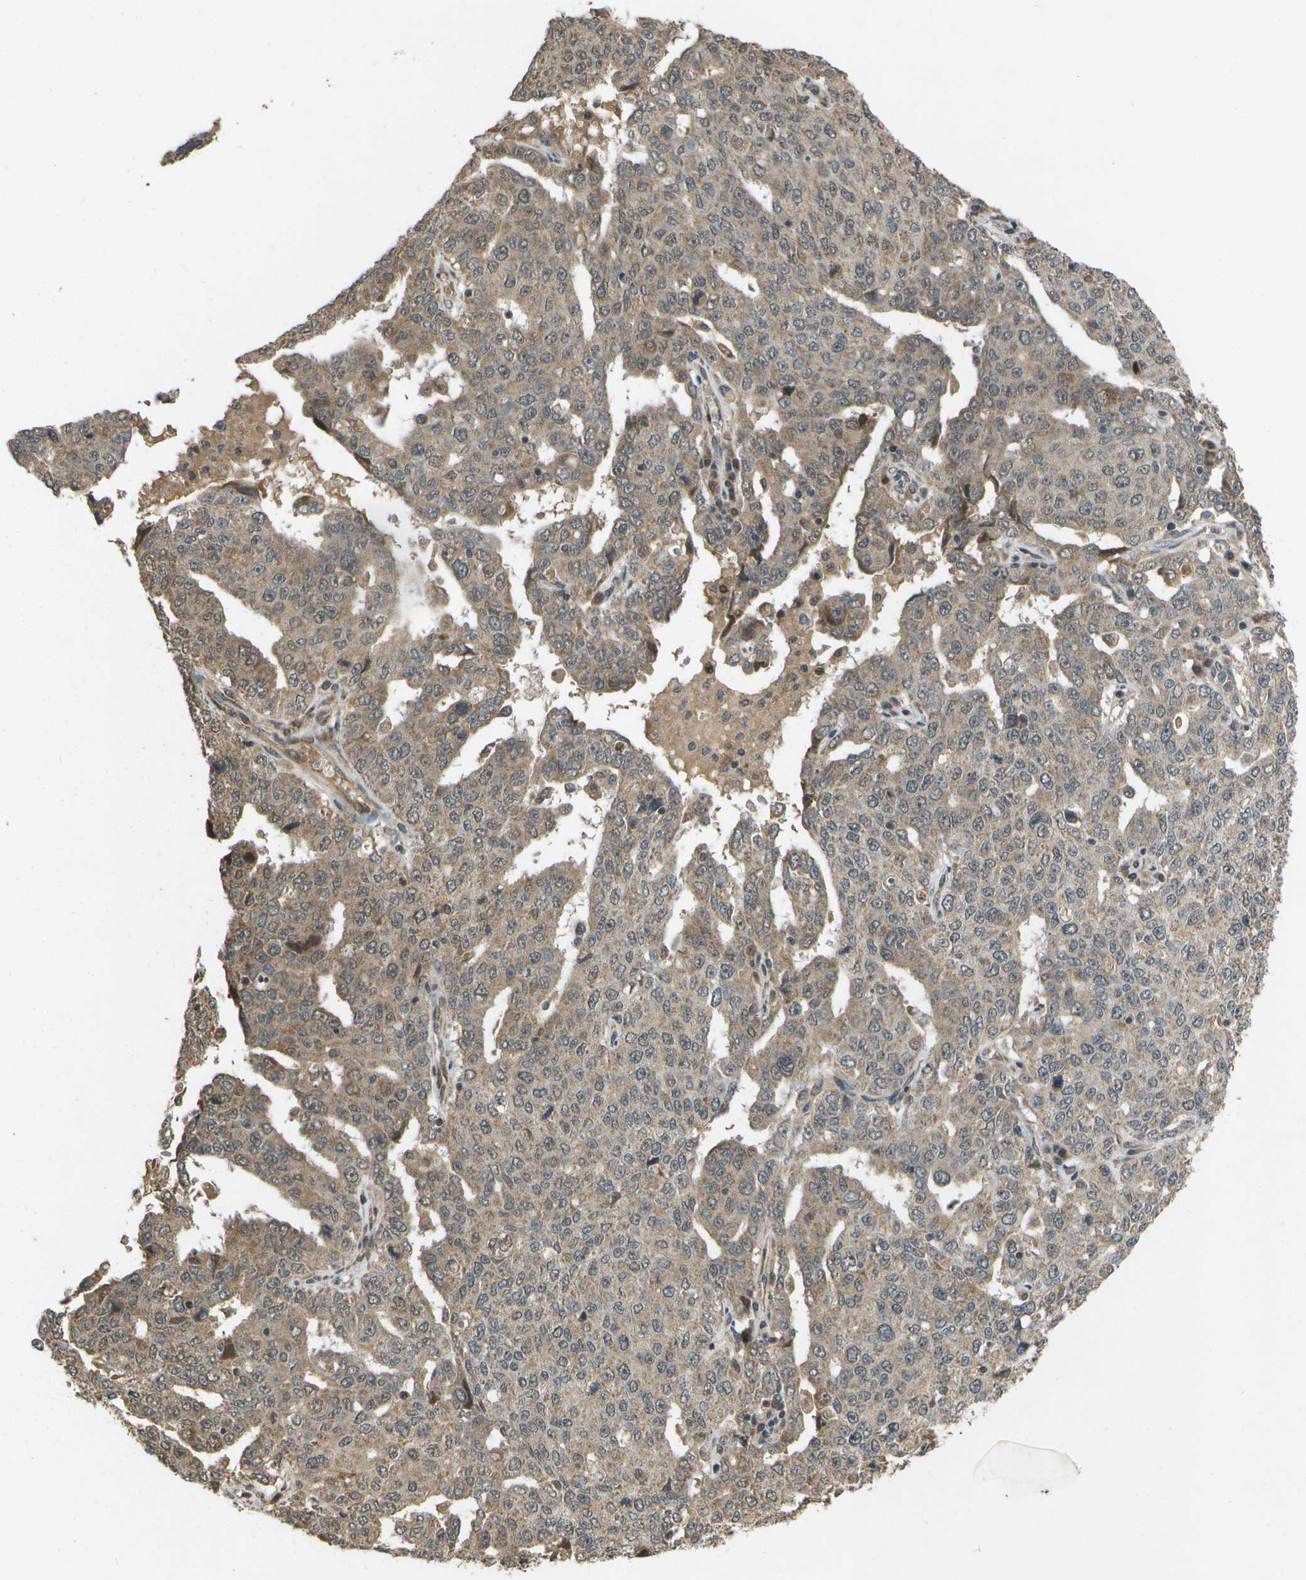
{"staining": {"intensity": "weak", "quantity": ">75%", "location": "cytoplasmic/membranous"}, "tissue": "ovarian cancer", "cell_type": "Tumor cells", "image_type": "cancer", "snomed": [{"axis": "morphology", "description": "Carcinoma, endometroid"}, {"axis": "topography", "description": "Ovary"}], "caption": "Immunohistochemical staining of human endometroid carcinoma (ovarian) exhibits weak cytoplasmic/membranous protein expression in about >75% of tumor cells.", "gene": "ALAS1", "patient": {"sex": "female", "age": 62}}